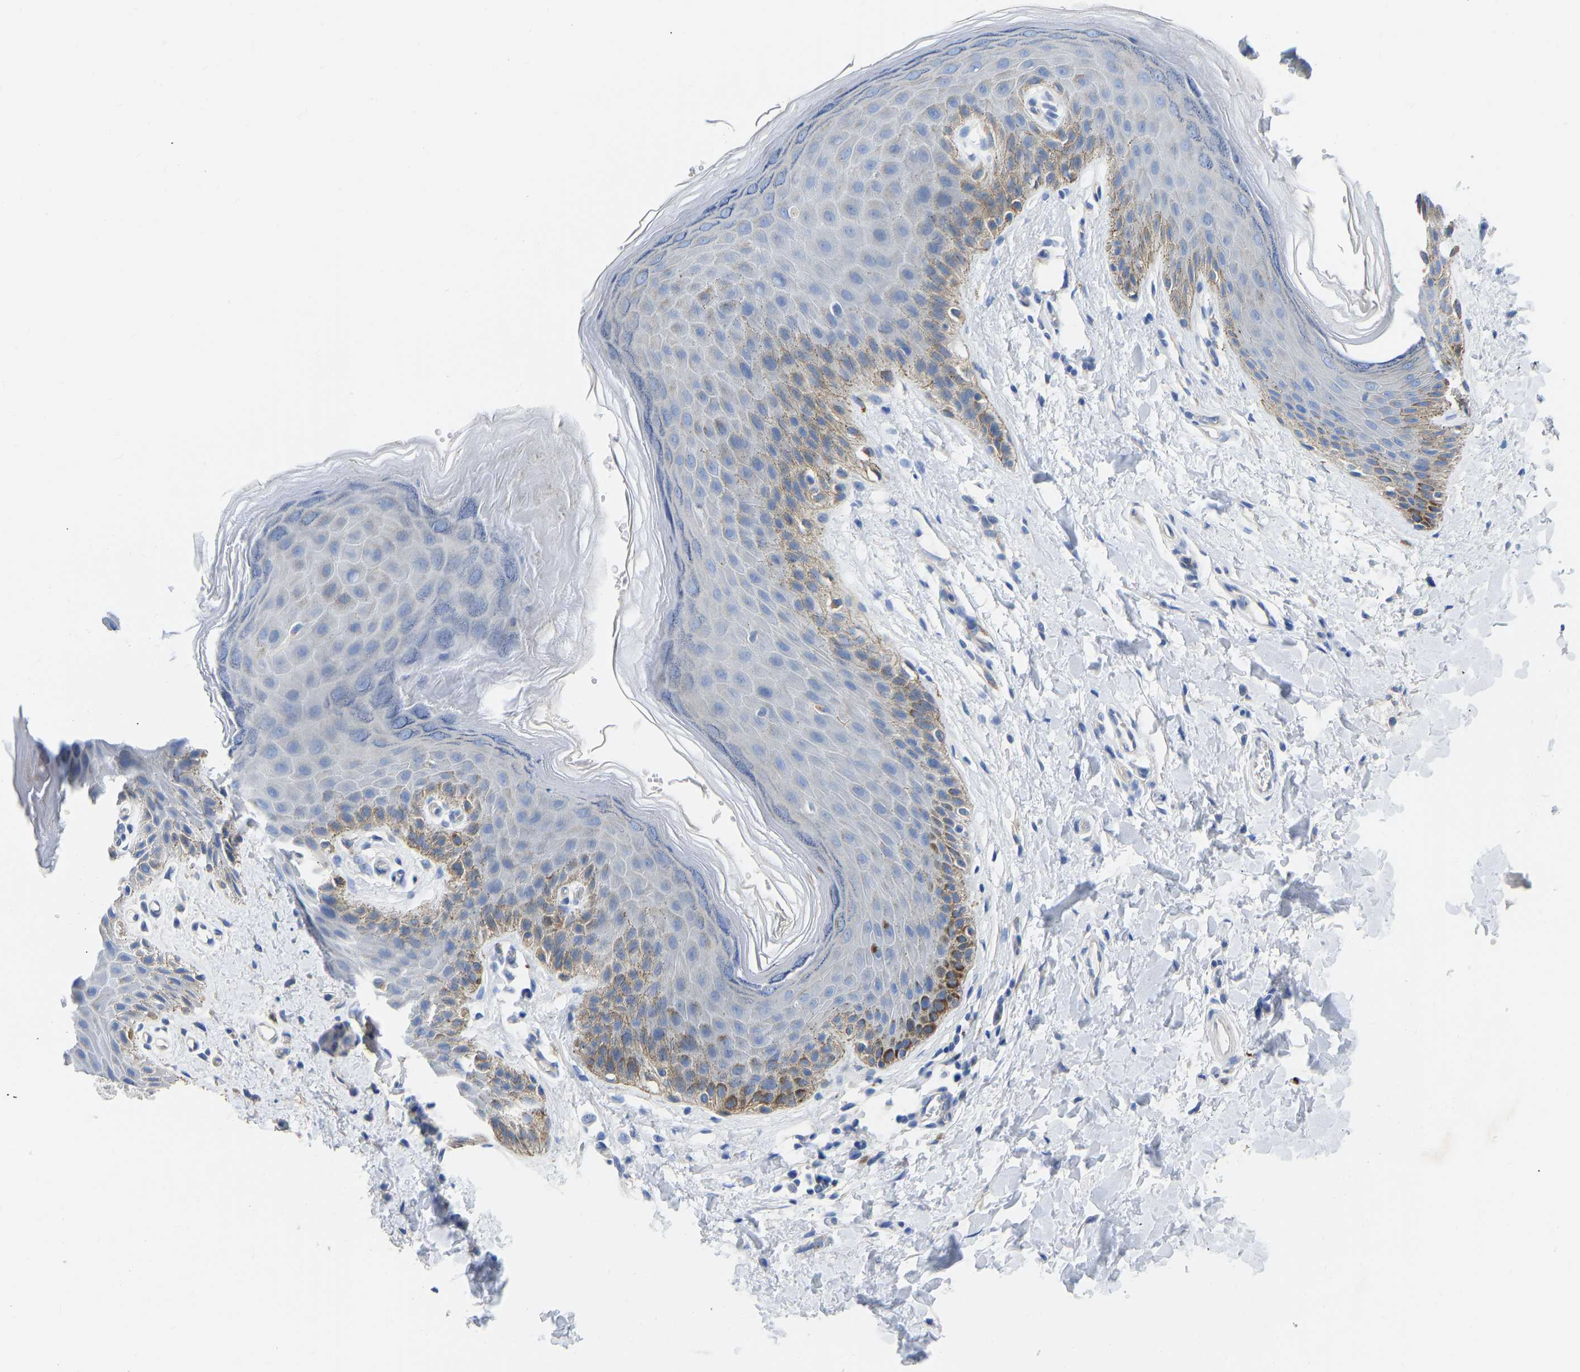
{"staining": {"intensity": "moderate", "quantity": "<25%", "location": "cytoplasmic/membranous"}, "tissue": "skin", "cell_type": "Epidermal cells", "image_type": "normal", "snomed": [{"axis": "morphology", "description": "Normal tissue, NOS"}, {"axis": "topography", "description": "Anal"}], "caption": "Skin stained for a protein (brown) demonstrates moderate cytoplasmic/membranous positive expression in about <25% of epidermal cells.", "gene": "CHAD", "patient": {"sex": "male", "age": 44}}